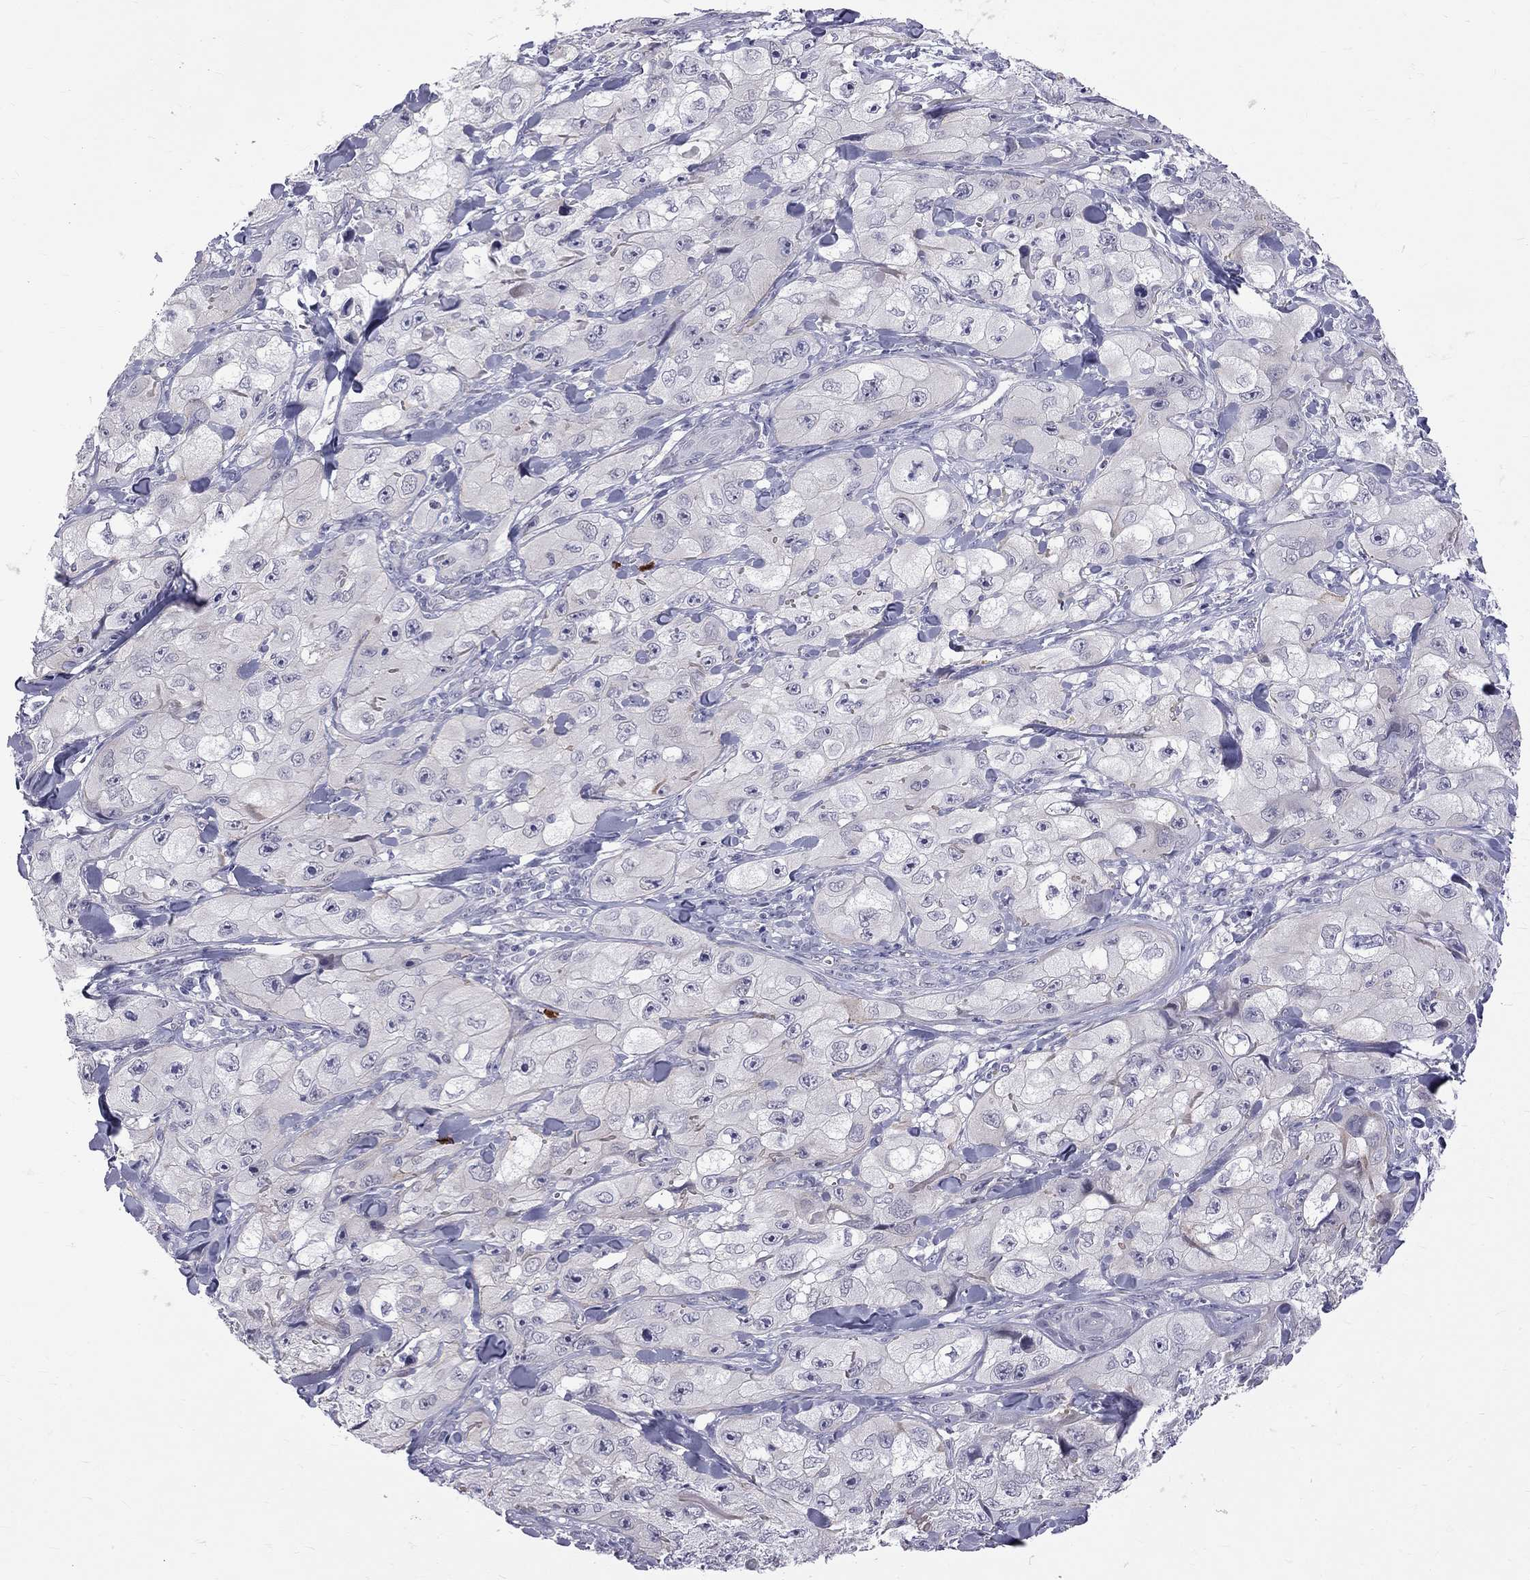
{"staining": {"intensity": "negative", "quantity": "none", "location": "none"}, "tissue": "skin cancer", "cell_type": "Tumor cells", "image_type": "cancer", "snomed": [{"axis": "morphology", "description": "Squamous cell carcinoma, NOS"}, {"axis": "topography", "description": "Skin"}, {"axis": "topography", "description": "Subcutis"}], "caption": "Micrograph shows no protein positivity in tumor cells of skin cancer tissue. (IHC, brightfield microscopy, high magnification).", "gene": "RTL9", "patient": {"sex": "male", "age": 73}}